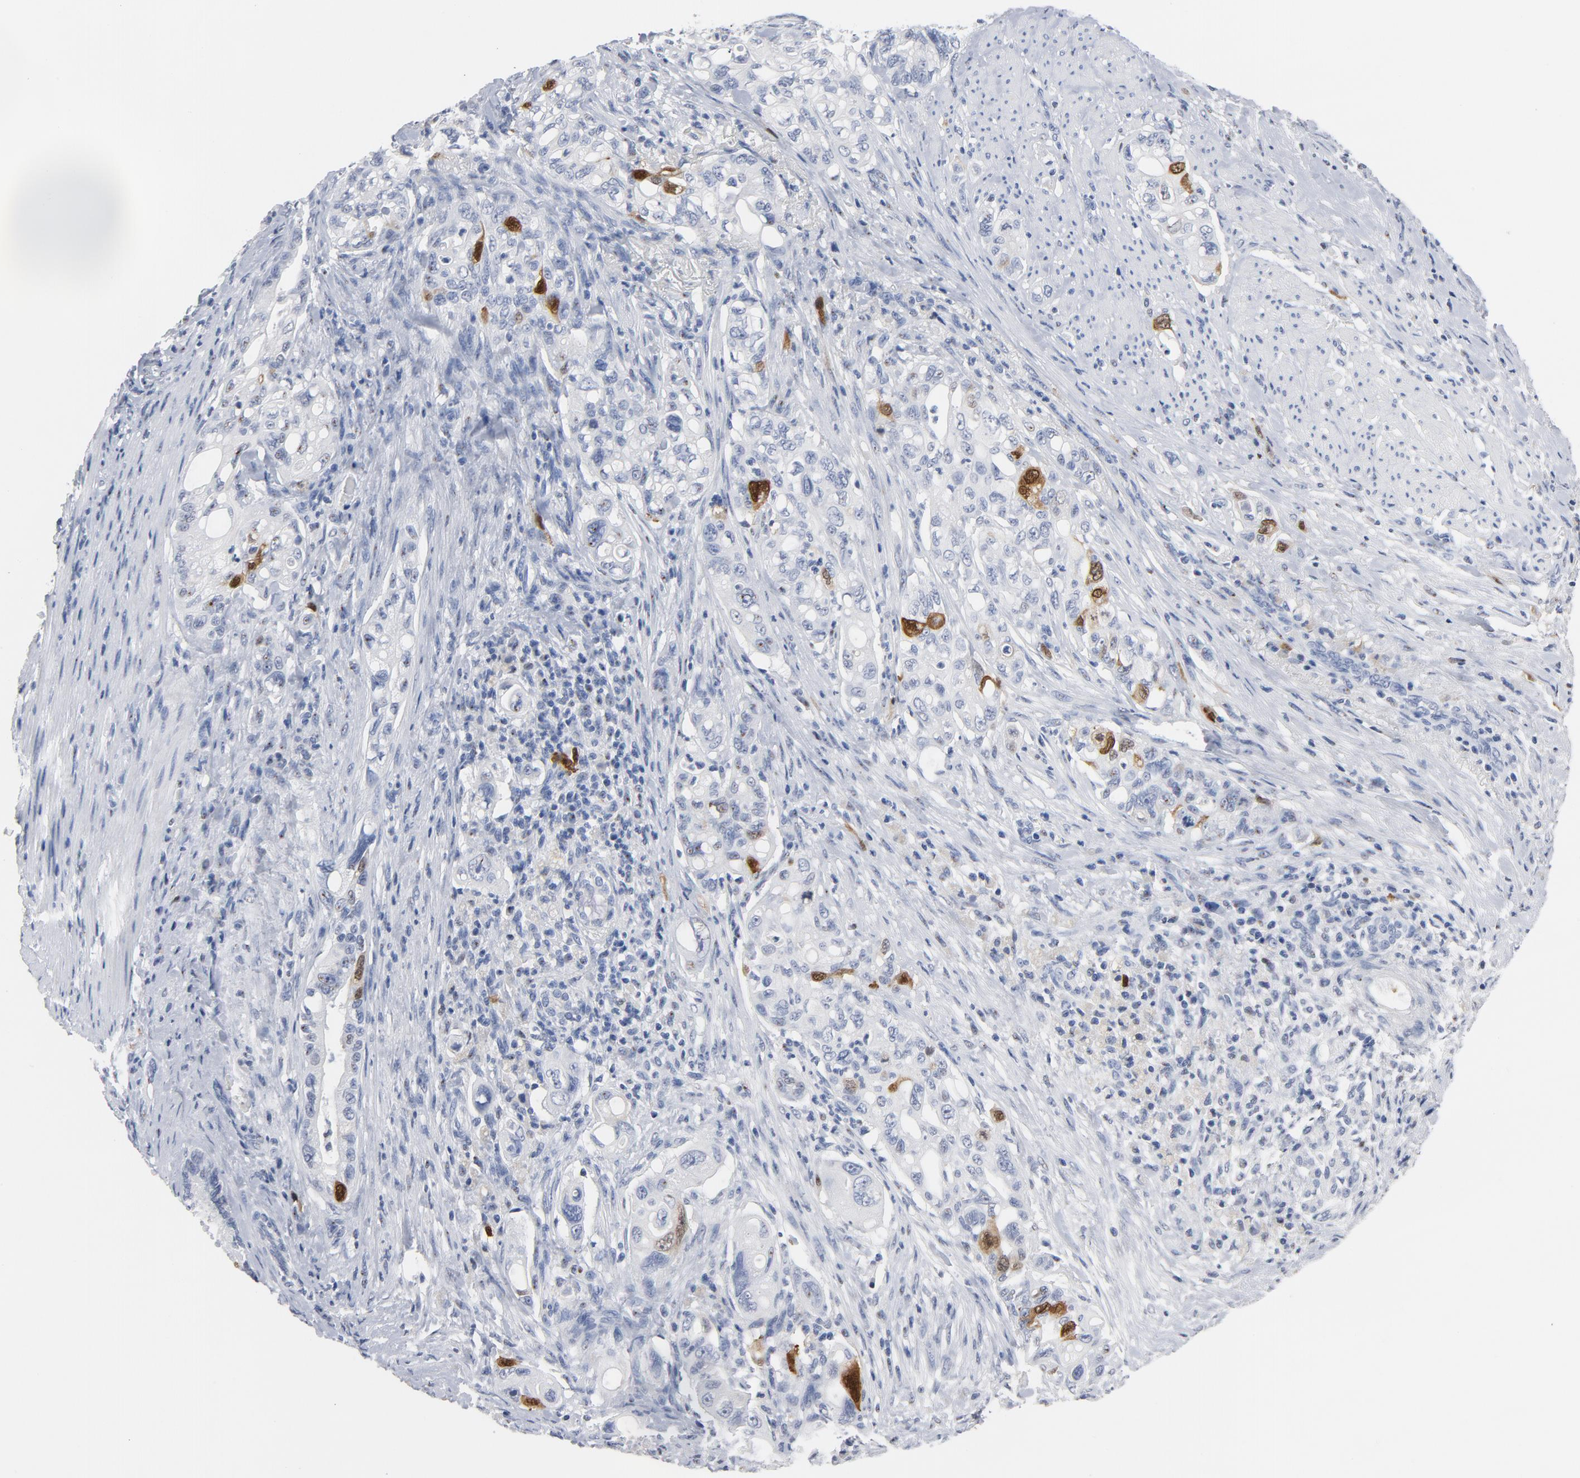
{"staining": {"intensity": "strong", "quantity": "<25%", "location": "cytoplasmic/membranous,nuclear"}, "tissue": "pancreatic cancer", "cell_type": "Tumor cells", "image_type": "cancer", "snomed": [{"axis": "morphology", "description": "Normal tissue, NOS"}, {"axis": "topography", "description": "Pancreas"}], "caption": "IHC micrograph of pancreatic cancer stained for a protein (brown), which exhibits medium levels of strong cytoplasmic/membranous and nuclear positivity in about <25% of tumor cells.", "gene": "CDC20", "patient": {"sex": "male", "age": 42}}